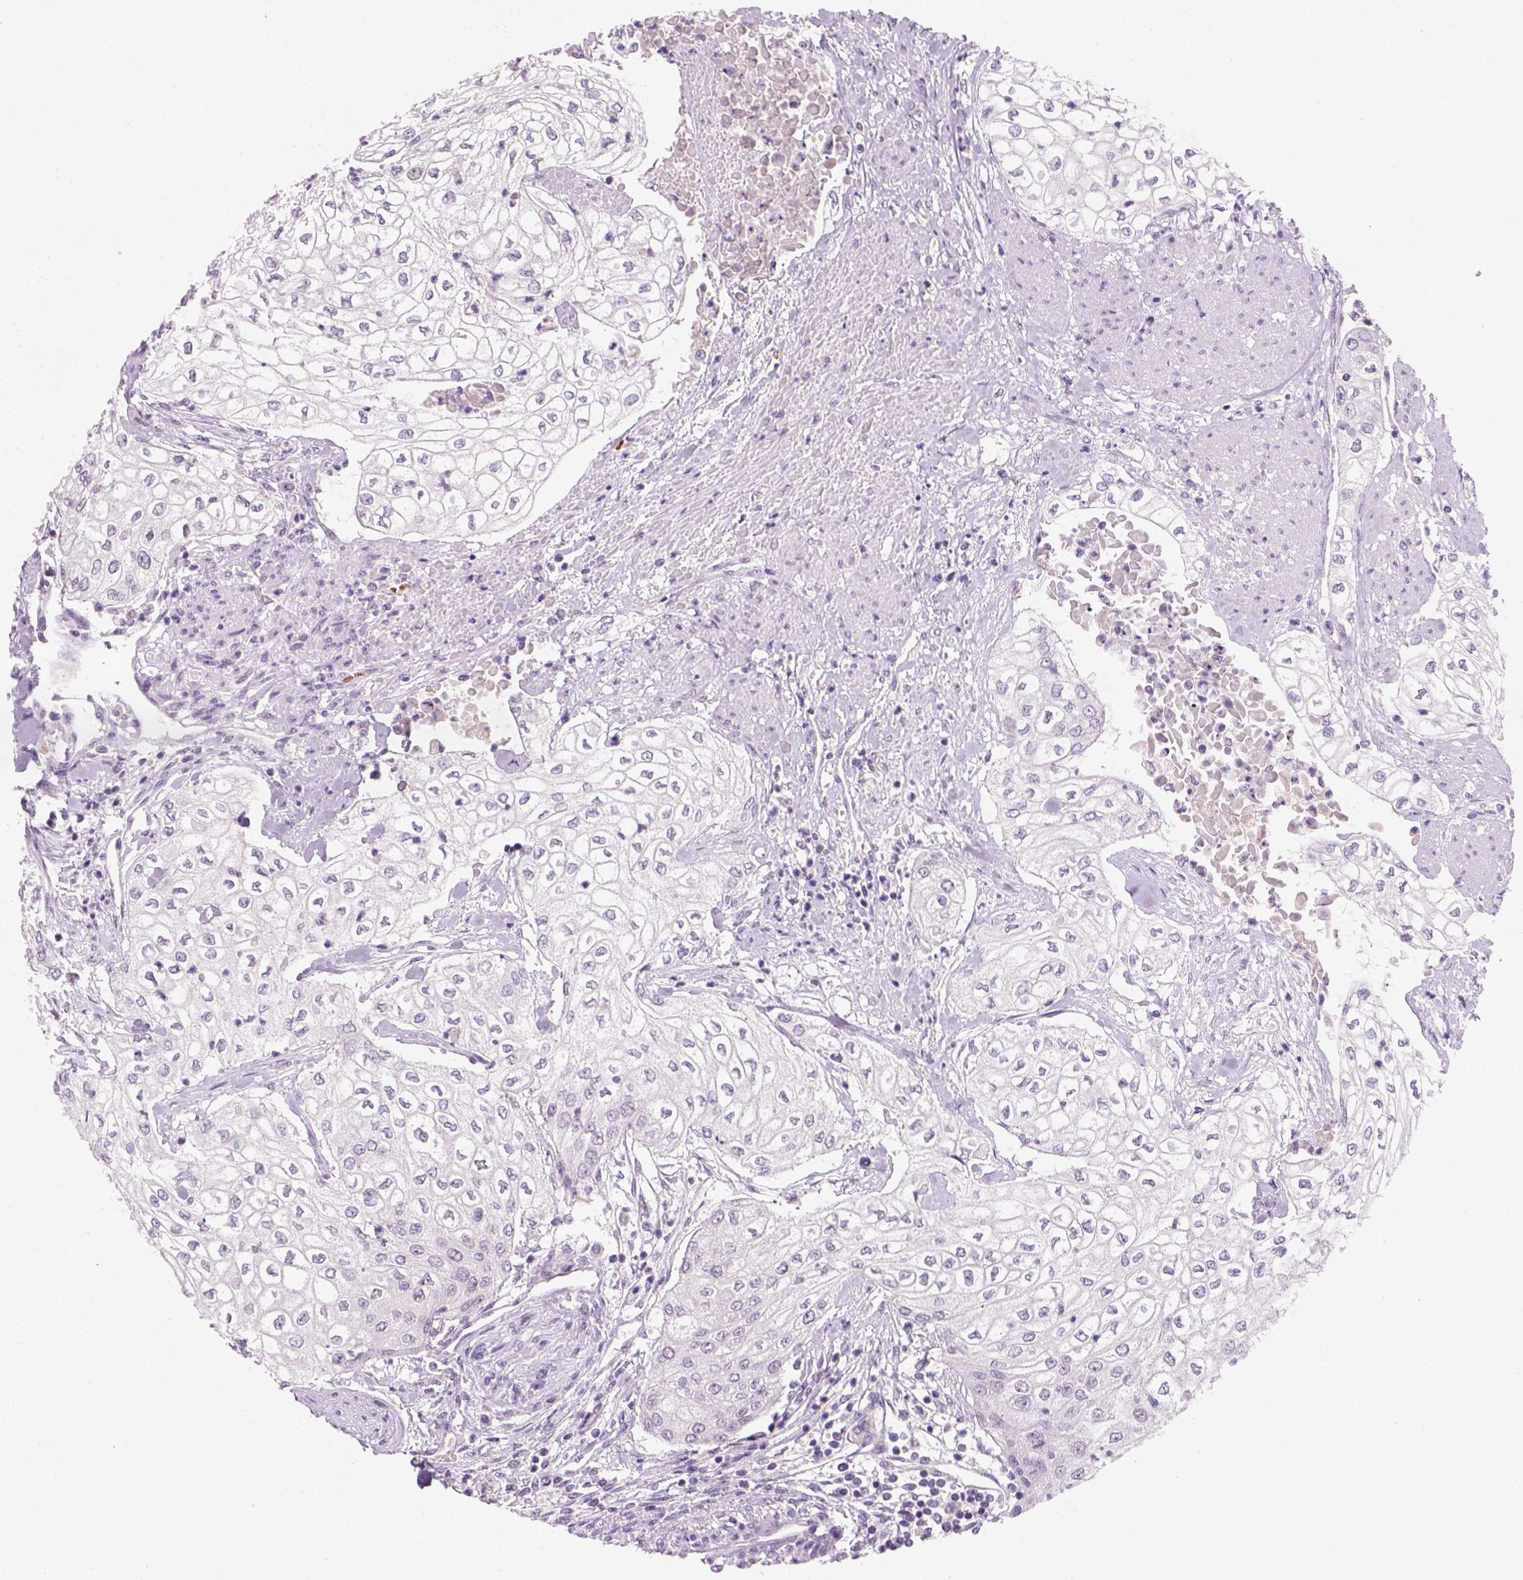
{"staining": {"intensity": "negative", "quantity": "none", "location": "none"}, "tissue": "urothelial cancer", "cell_type": "Tumor cells", "image_type": "cancer", "snomed": [{"axis": "morphology", "description": "Urothelial carcinoma, High grade"}, {"axis": "topography", "description": "Urinary bladder"}], "caption": "IHC micrograph of neoplastic tissue: human high-grade urothelial carcinoma stained with DAB reveals no significant protein expression in tumor cells.", "gene": "ZMAT4", "patient": {"sex": "male", "age": 62}}